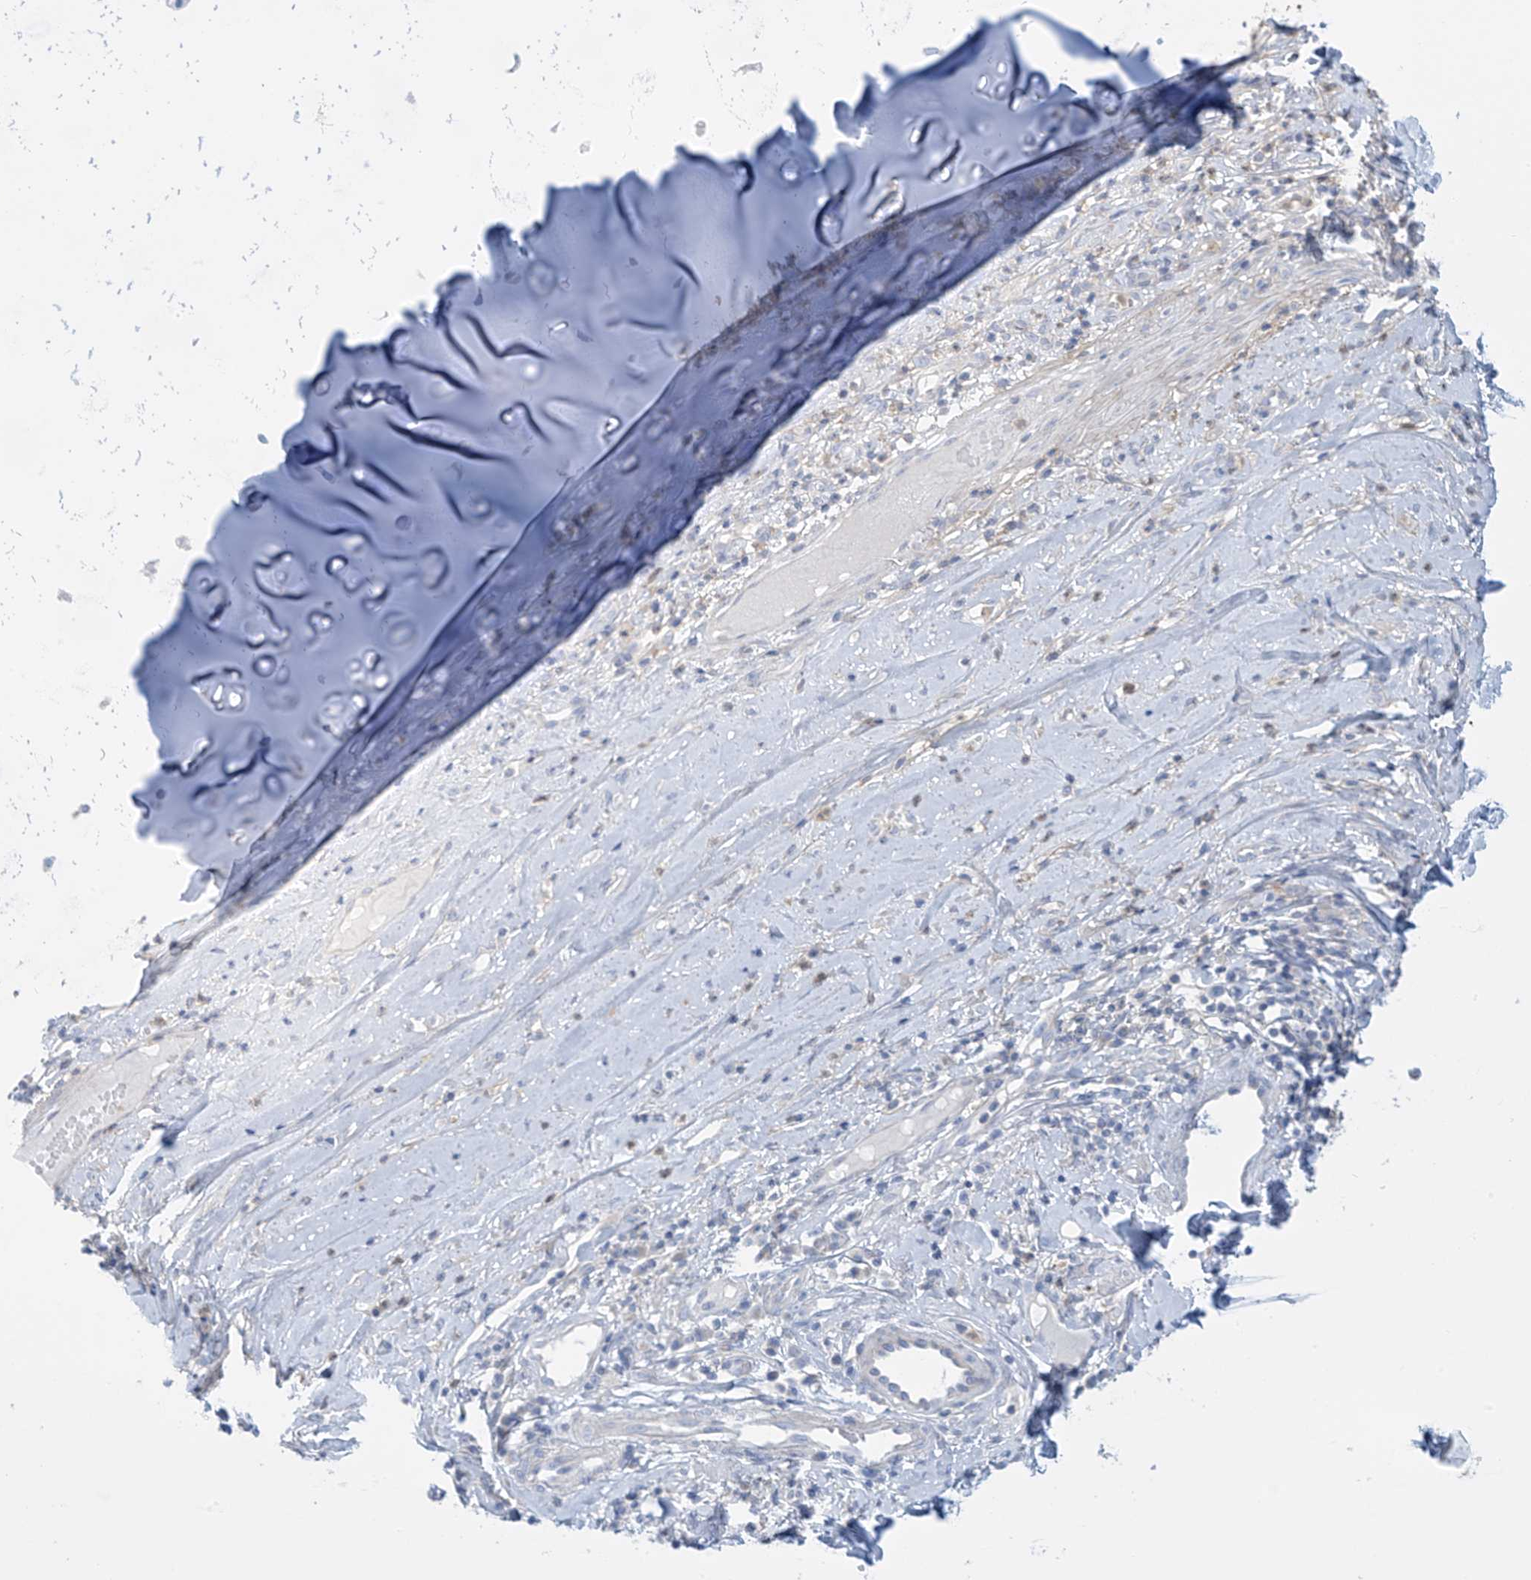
{"staining": {"intensity": "negative", "quantity": "none", "location": "none"}, "tissue": "soft tissue", "cell_type": "Chondrocytes", "image_type": "normal", "snomed": [{"axis": "morphology", "description": "Normal tissue, NOS"}, {"axis": "morphology", "description": "Basal cell carcinoma"}, {"axis": "topography", "description": "Cartilage tissue"}, {"axis": "topography", "description": "Nasopharynx"}, {"axis": "topography", "description": "Oral tissue"}], "caption": "Soft tissue was stained to show a protein in brown. There is no significant staining in chondrocytes. (IHC, brightfield microscopy, high magnification).", "gene": "FABP2", "patient": {"sex": "female", "age": 77}}